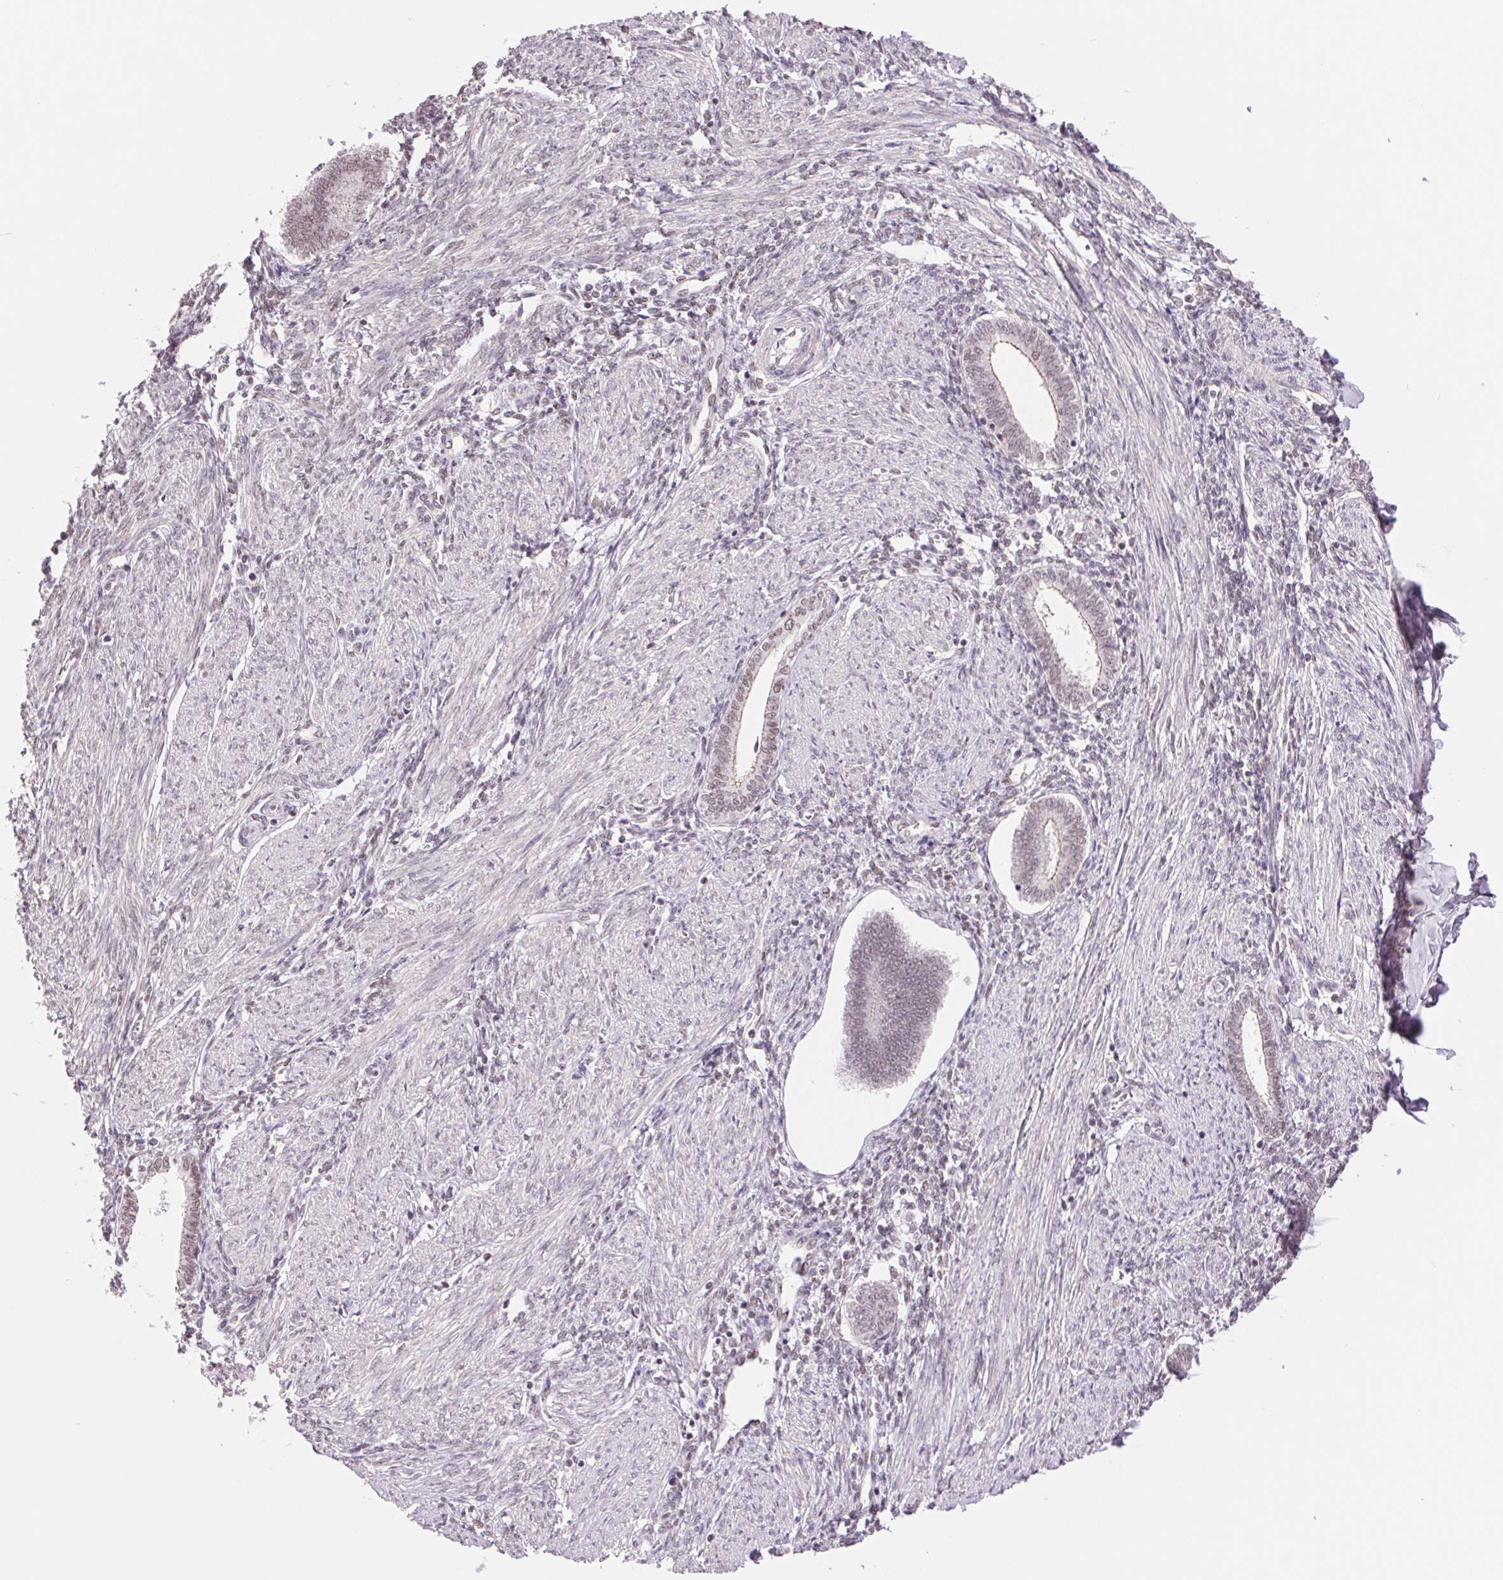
{"staining": {"intensity": "weak", "quantity": "25%-75%", "location": "nuclear"}, "tissue": "endometrium", "cell_type": "Cells in endometrial stroma", "image_type": "normal", "snomed": [{"axis": "morphology", "description": "Normal tissue, NOS"}, {"axis": "topography", "description": "Endometrium"}], "caption": "Immunohistochemical staining of benign endometrium reveals weak nuclear protein expression in about 25%-75% of cells in endometrial stroma. Using DAB (brown) and hematoxylin (blue) stains, captured at high magnification using brightfield microscopy.", "gene": "RPRD1B", "patient": {"sex": "female", "age": 42}}